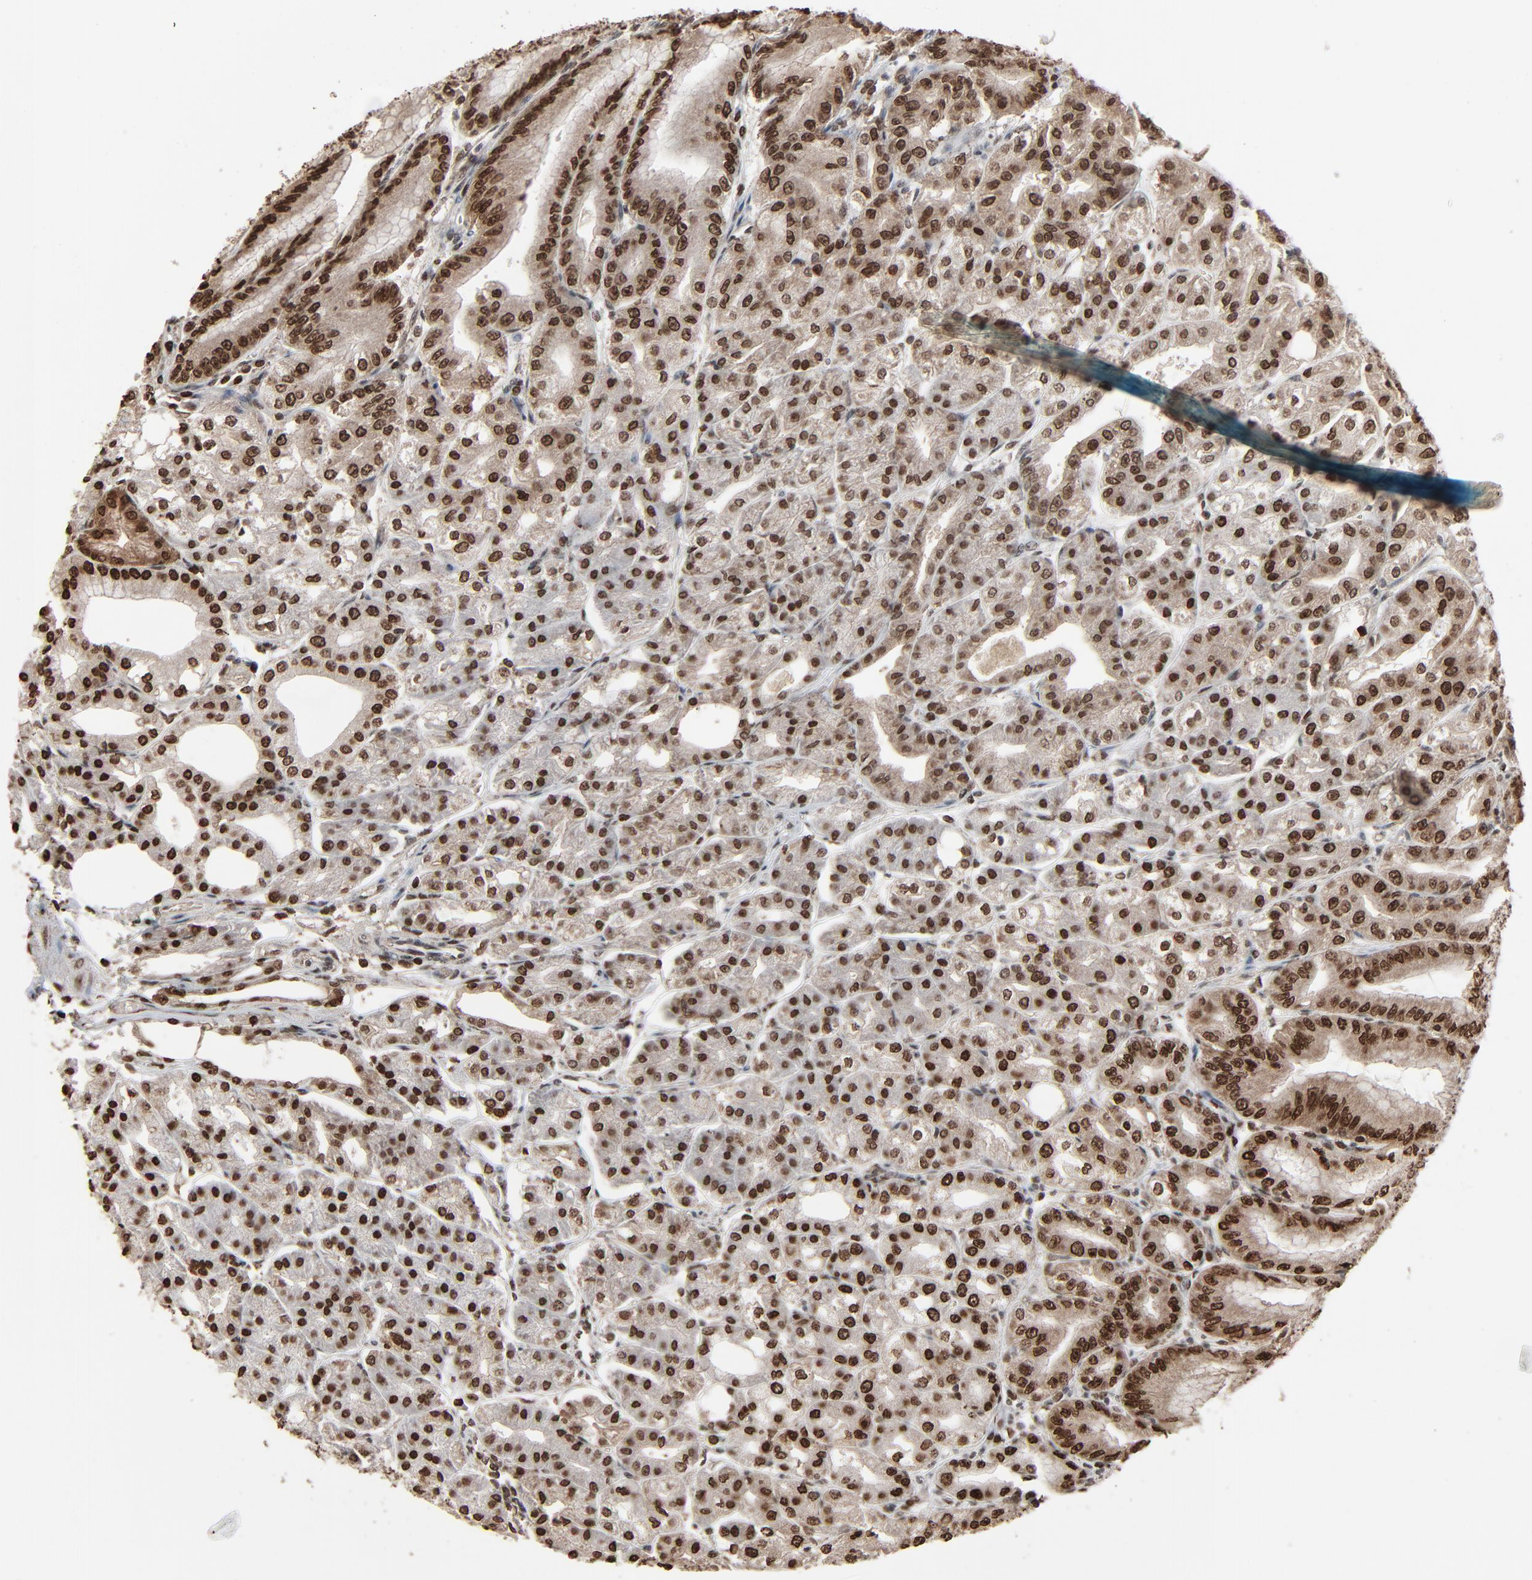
{"staining": {"intensity": "strong", "quantity": ">75%", "location": "nuclear"}, "tissue": "stomach", "cell_type": "Glandular cells", "image_type": "normal", "snomed": [{"axis": "morphology", "description": "Normal tissue, NOS"}, {"axis": "topography", "description": "Stomach, lower"}], "caption": "Human stomach stained with a brown dye demonstrates strong nuclear positive expression in about >75% of glandular cells.", "gene": "RPS6KA3", "patient": {"sex": "male", "age": 71}}